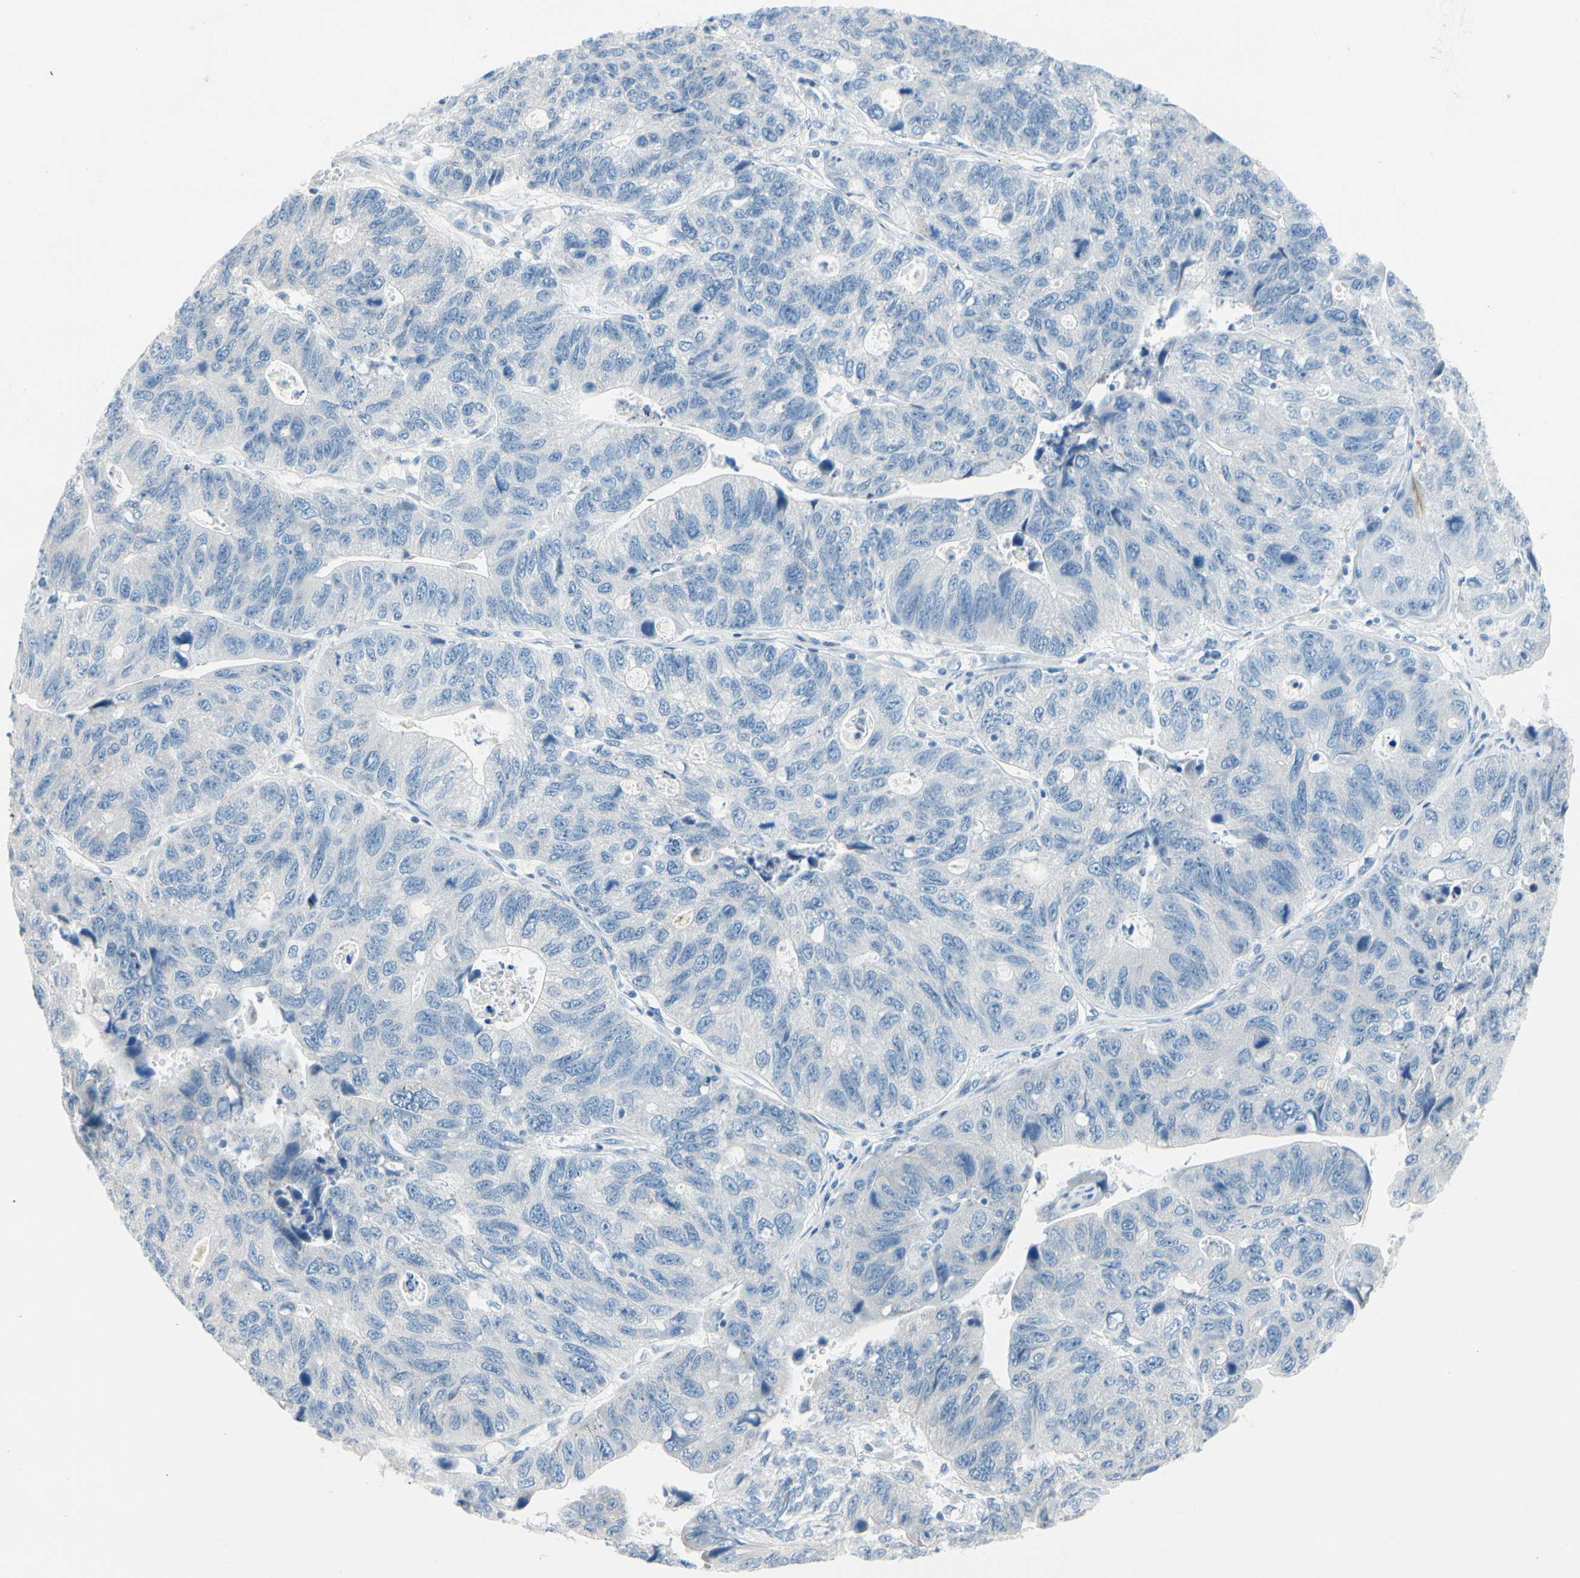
{"staining": {"intensity": "negative", "quantity": "none", "location": "none"}, "tissue": "stomach cancer", "cell_type": "Tumor cells", "image_type": "cancer", "snomed": [{"axis": "morphology", "description": "Adenocarcinoma, NOS"}, {"axis": "topography", "description": "Stomach"}], "caption": "Immunohistochemistry photomicrograph of neoplastic tissue: human adenocarcinoma (stomach) stained with DAB (3,3'-diaminobenzidine) demonstrates no significant protein positivity in tumor cells. The staining is performed using DAB brown chromogen with nuclei counter-stained in using hematoxylin.", "gene": "ZNF132", "patient": {"sex": "male", "age": 59}}